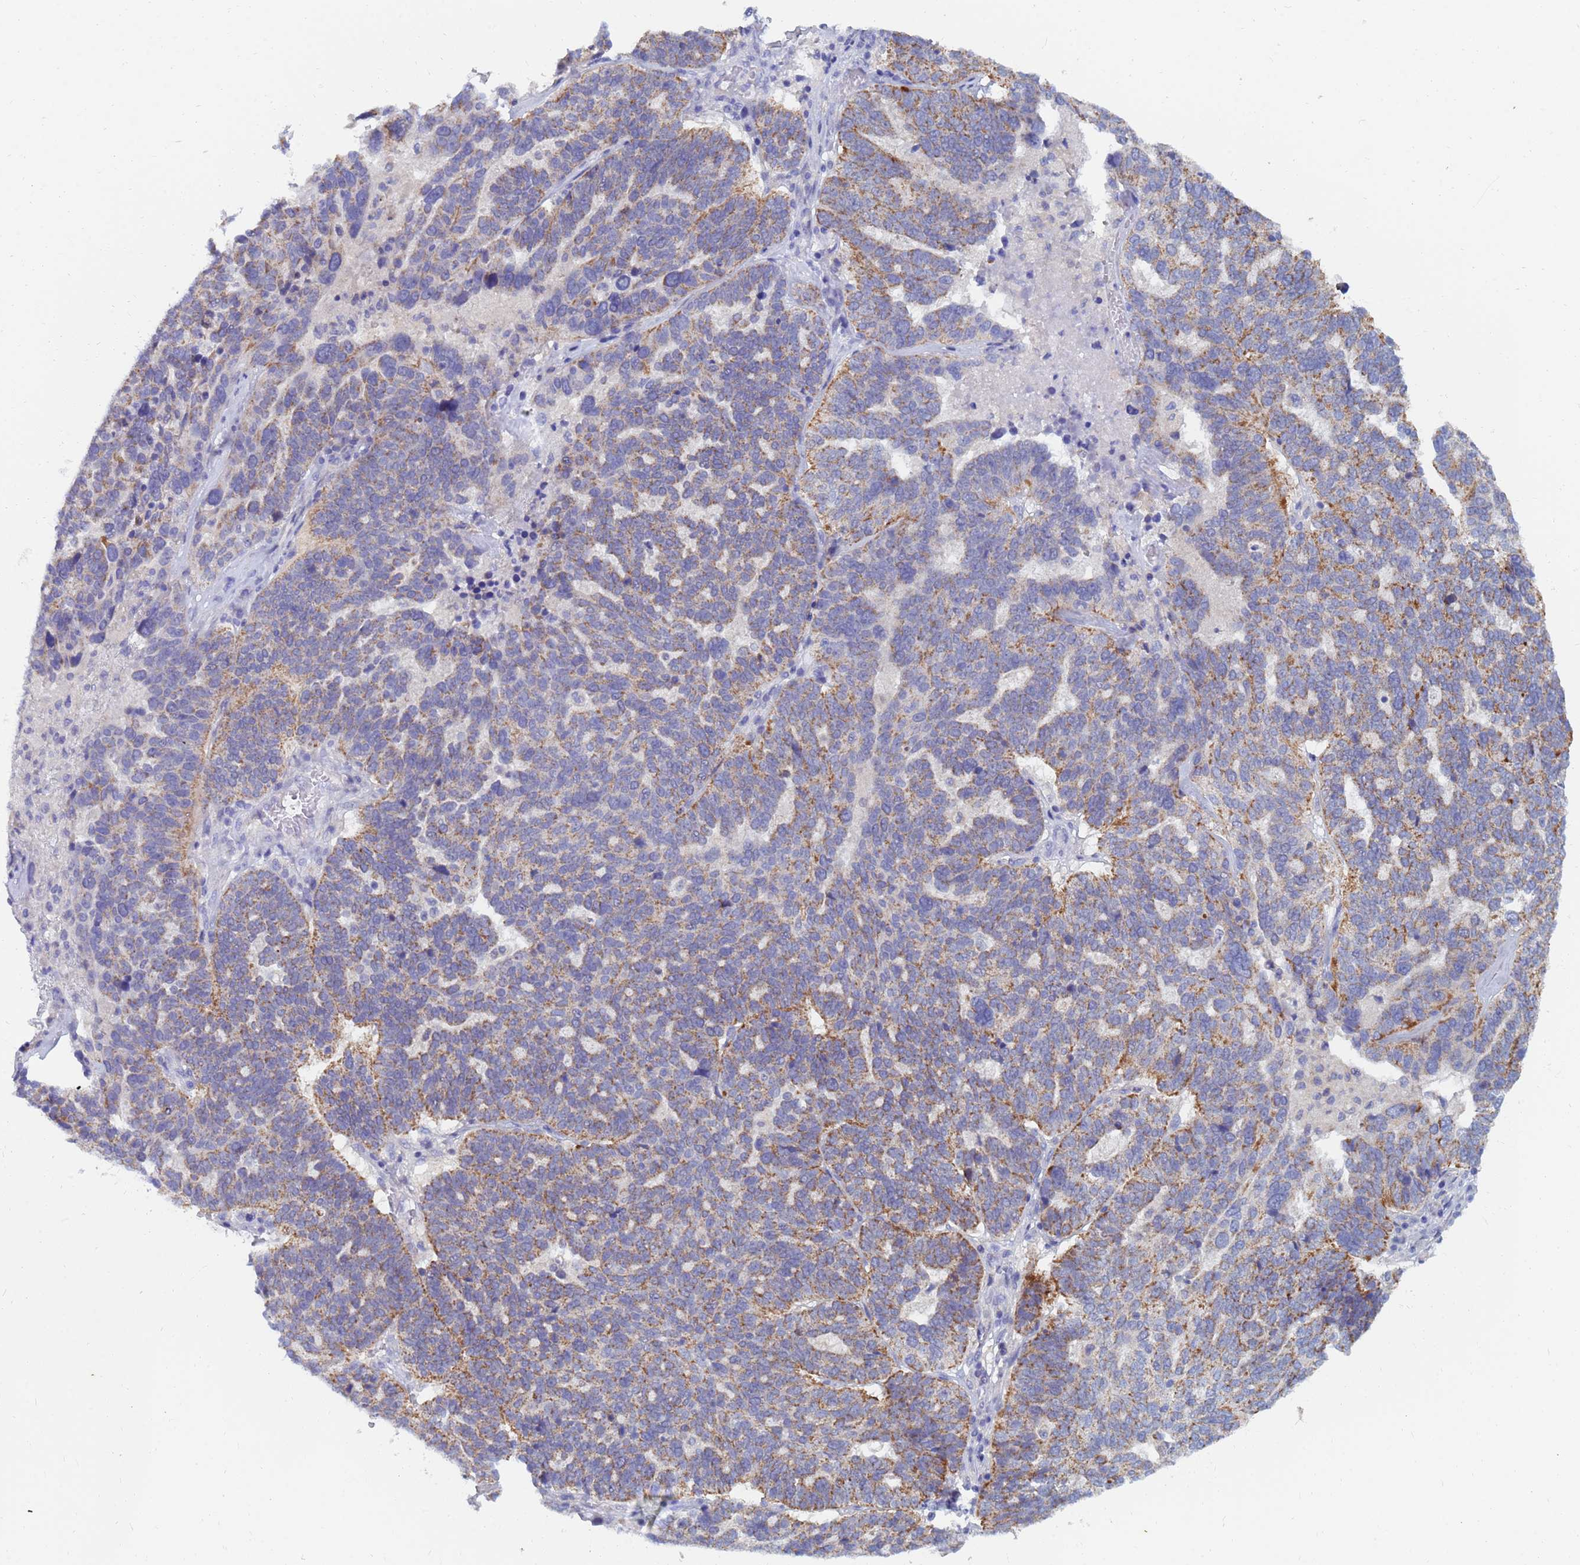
{"staining": {"intensity": "moderate", "quantity": "25%-75%", "location": "cytoplasmic/membranous"}, "tissue": "ovarian cancer", "cell_type": "Tumor cells", "image_type": "cancer", "snomed": [{"axis": "morphology", "description": "Cystadenocarcinoma, serous, NOS"}, {"axis": "topography", "description": "Ovary"}], "caption": "Ovarian cancer (serous cystadenocarcinoma) was stained to show a protein in brown. There is medium levels of moderate cytoplasmic/membranous staining in about 25%-75% of tumor cells. (IHC, brightfield microscopy, high magnification).", "gene": "SDR39U1", "patient": {"sex": "female", "age": 59}}